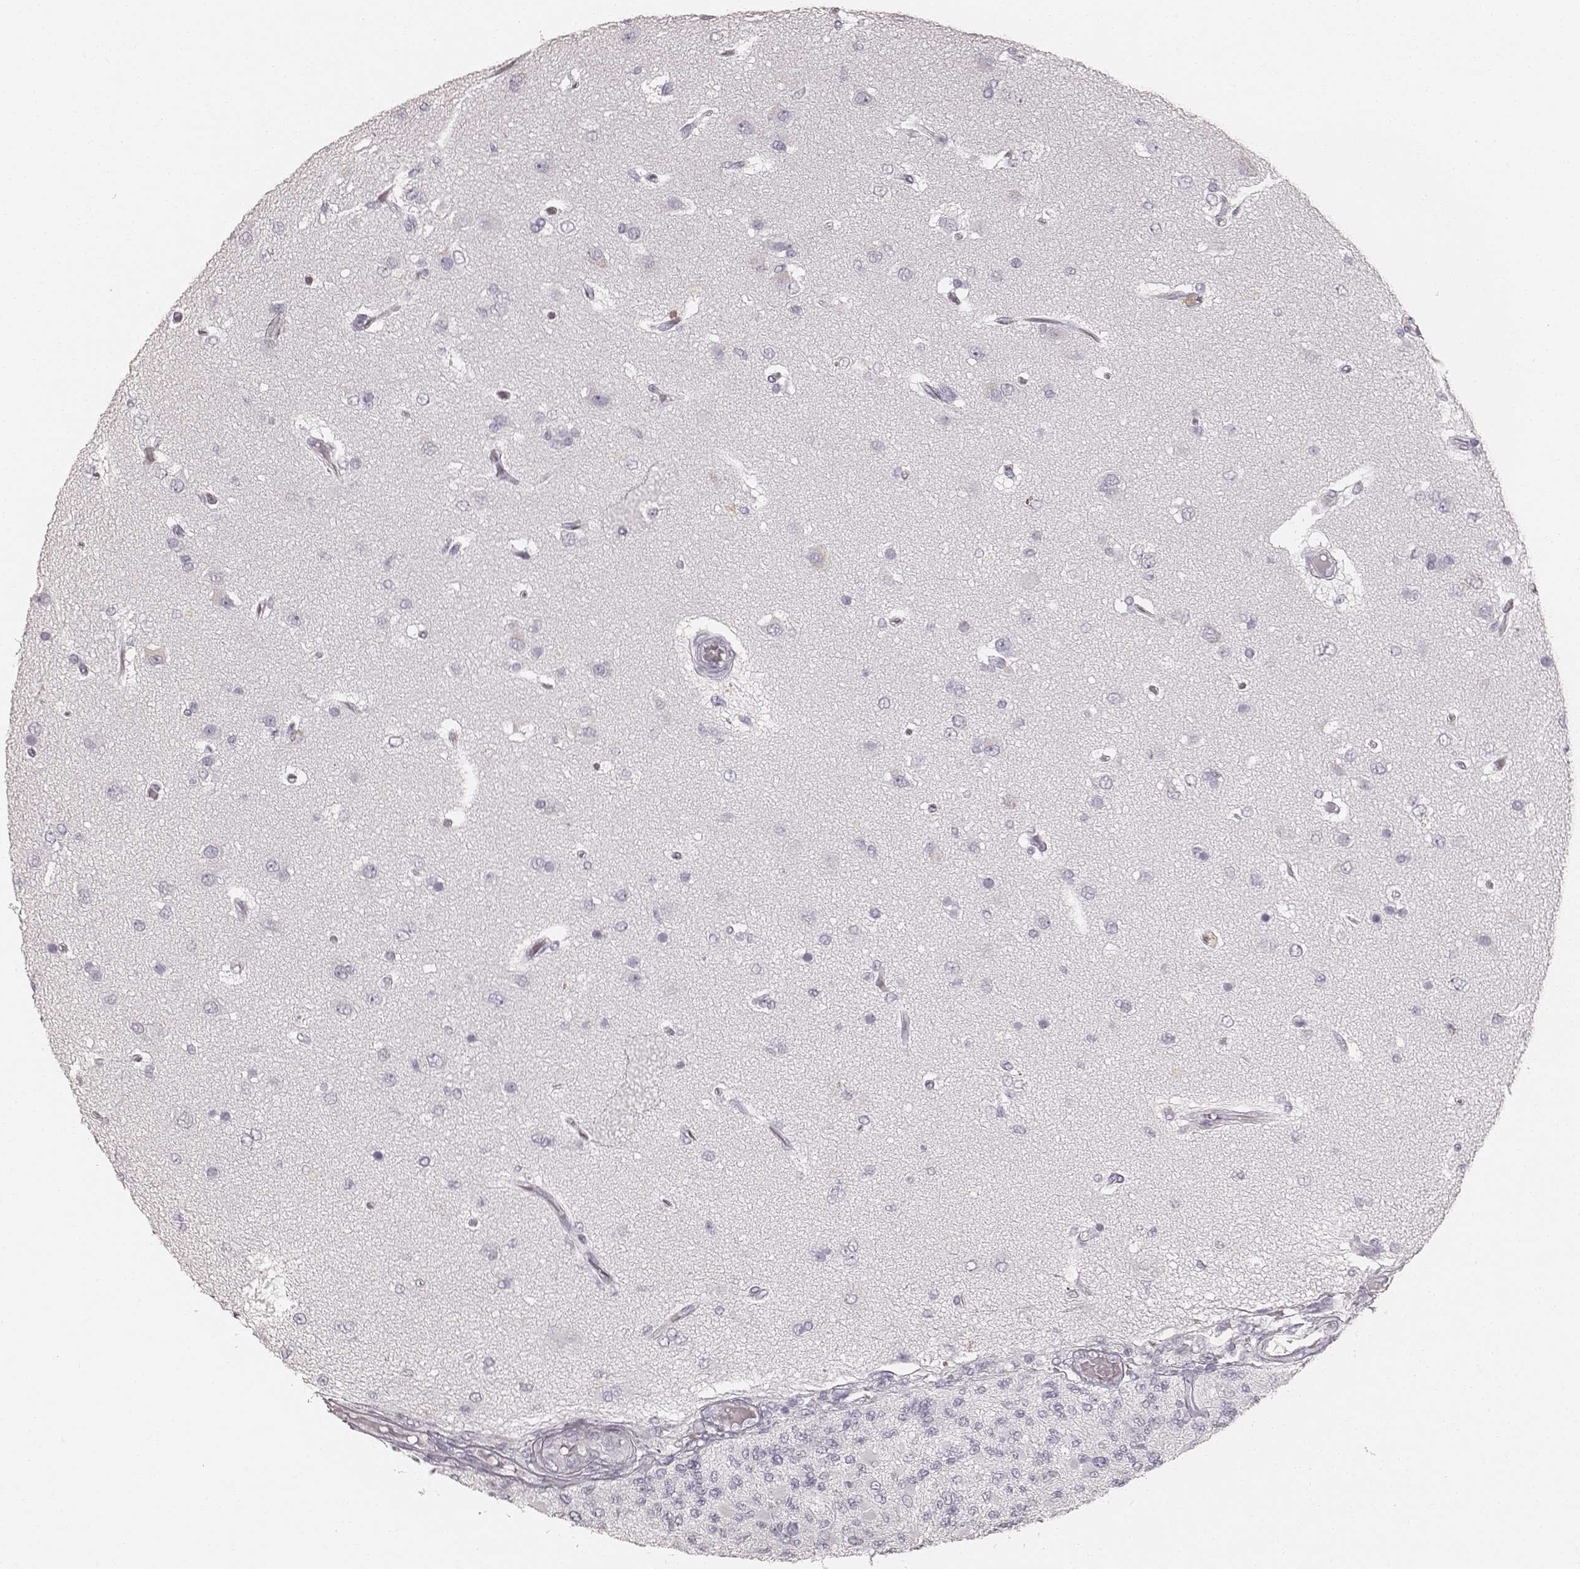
{"staining": {"intensity": "negative", "quantity": "none", "location": "none"}, "tissue": "glioma", "cell_type": "Tumor cells", "image_type": "cancer", "snomed": [{"axis": "morphology", "description": "Glioma, malignant, High grade"}, {"axis": "topography", "description": "Brain"}], "caption": "Immunohistochemistry (IHC) of glioma displays no staining in tumor cells.", "gene": "KRT34", "patient": {"sex": "female", "age": 63}}